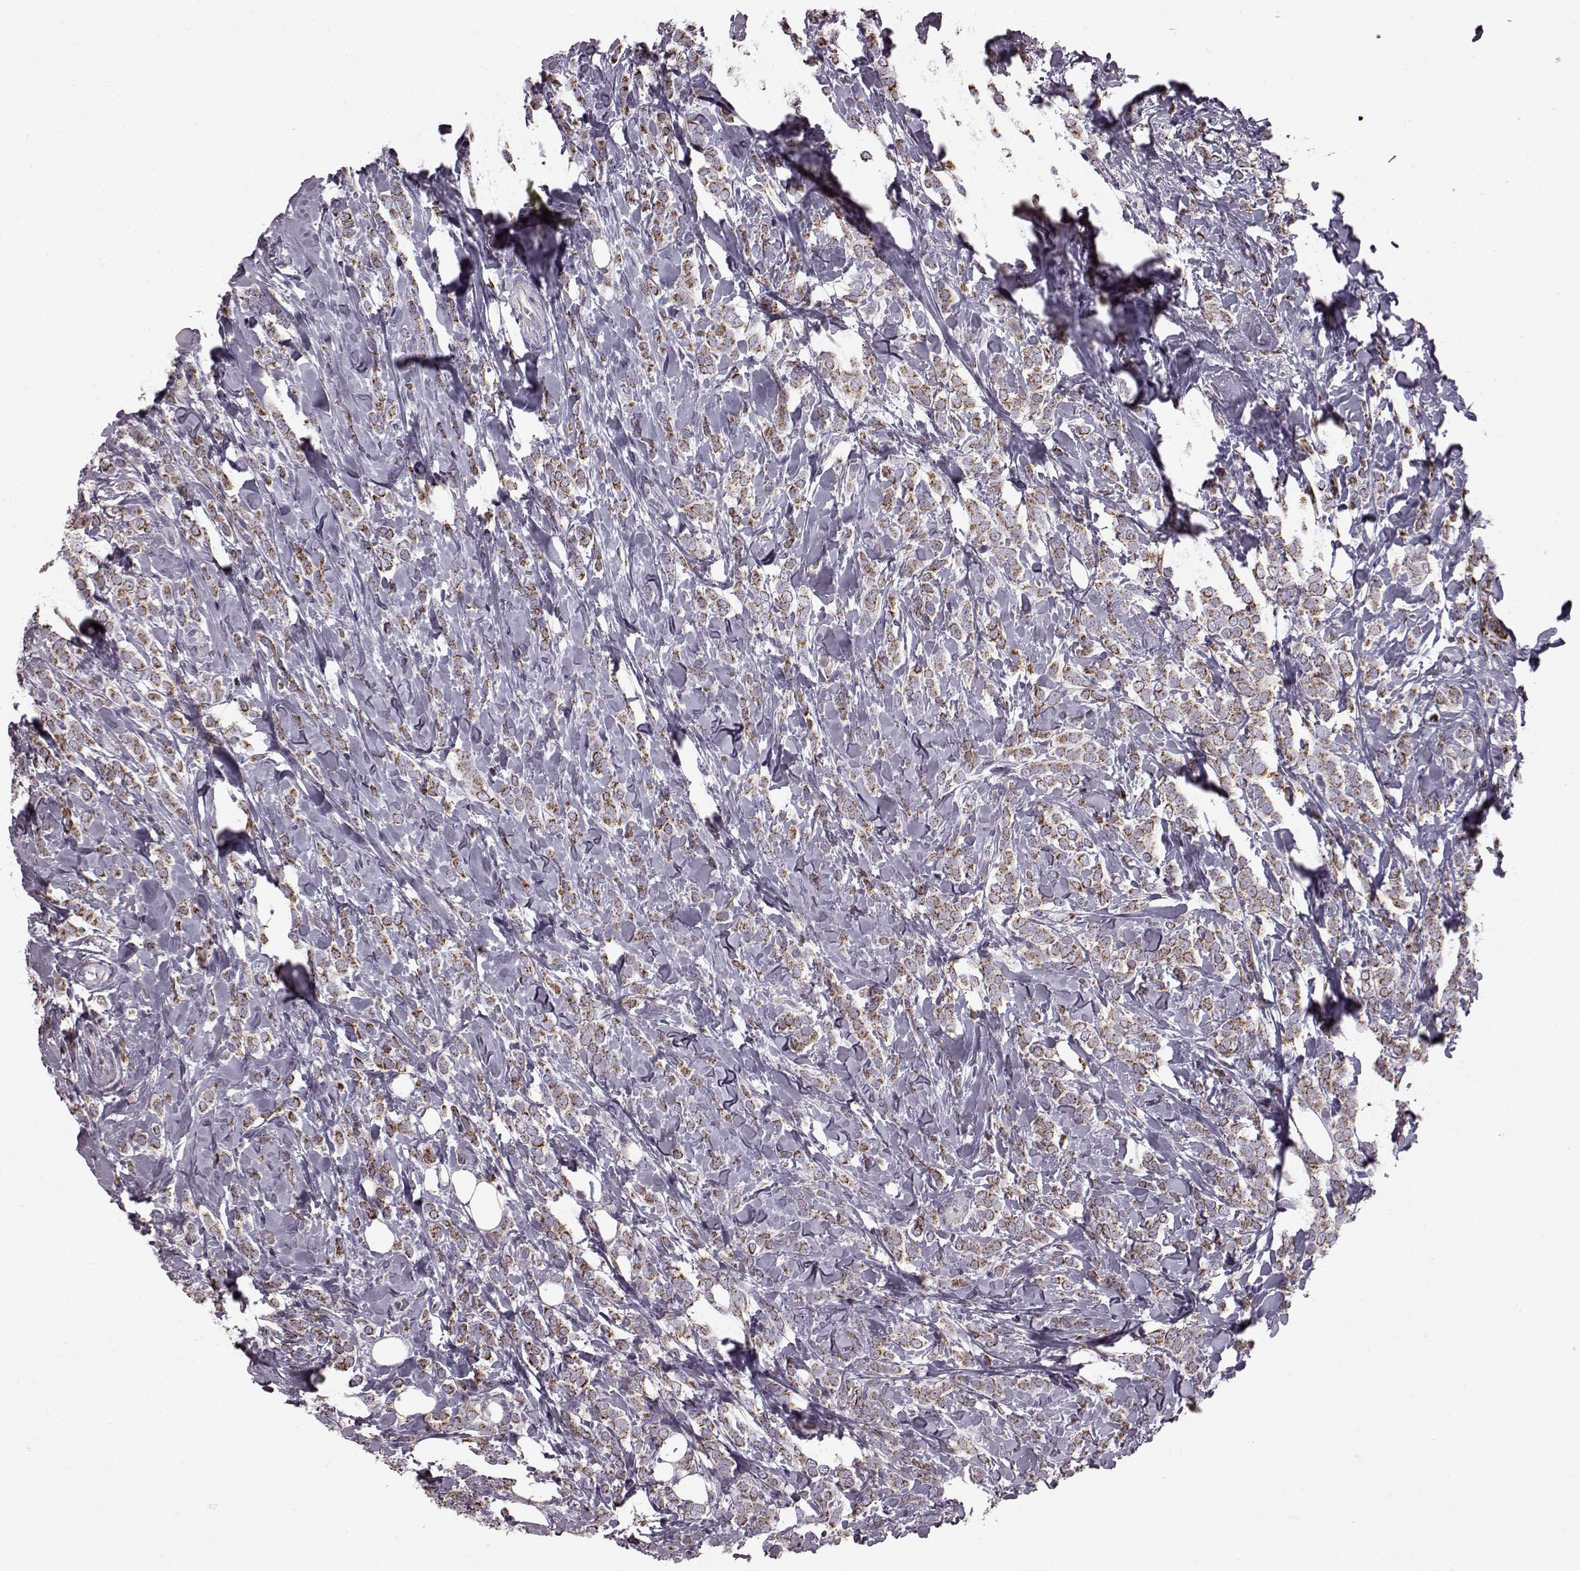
{"staining": {"intensity": "strong", "quantity": ">75%", "location": "cytoplasmic/membranous"}, "tissue": "breast cancer", "cell_type": "Tumor cells", "image_type": "cancer", "snomed": [{"axis": "morphology", "description": "Lobular carcinoma"}, {"axis": "topography", "description": "Breast"}], "caption": "A brown stain labels strong cytoplasmic/membranous staining of a protein in human lobular carcinoma (breast) tumor cells. (Stains: DAB in brown, nuclei in blue, Microscopy: brightfield microscopy at high magnification).", "gene": "ATP5MF", "patient": {"sex": "female", "age": 49}}